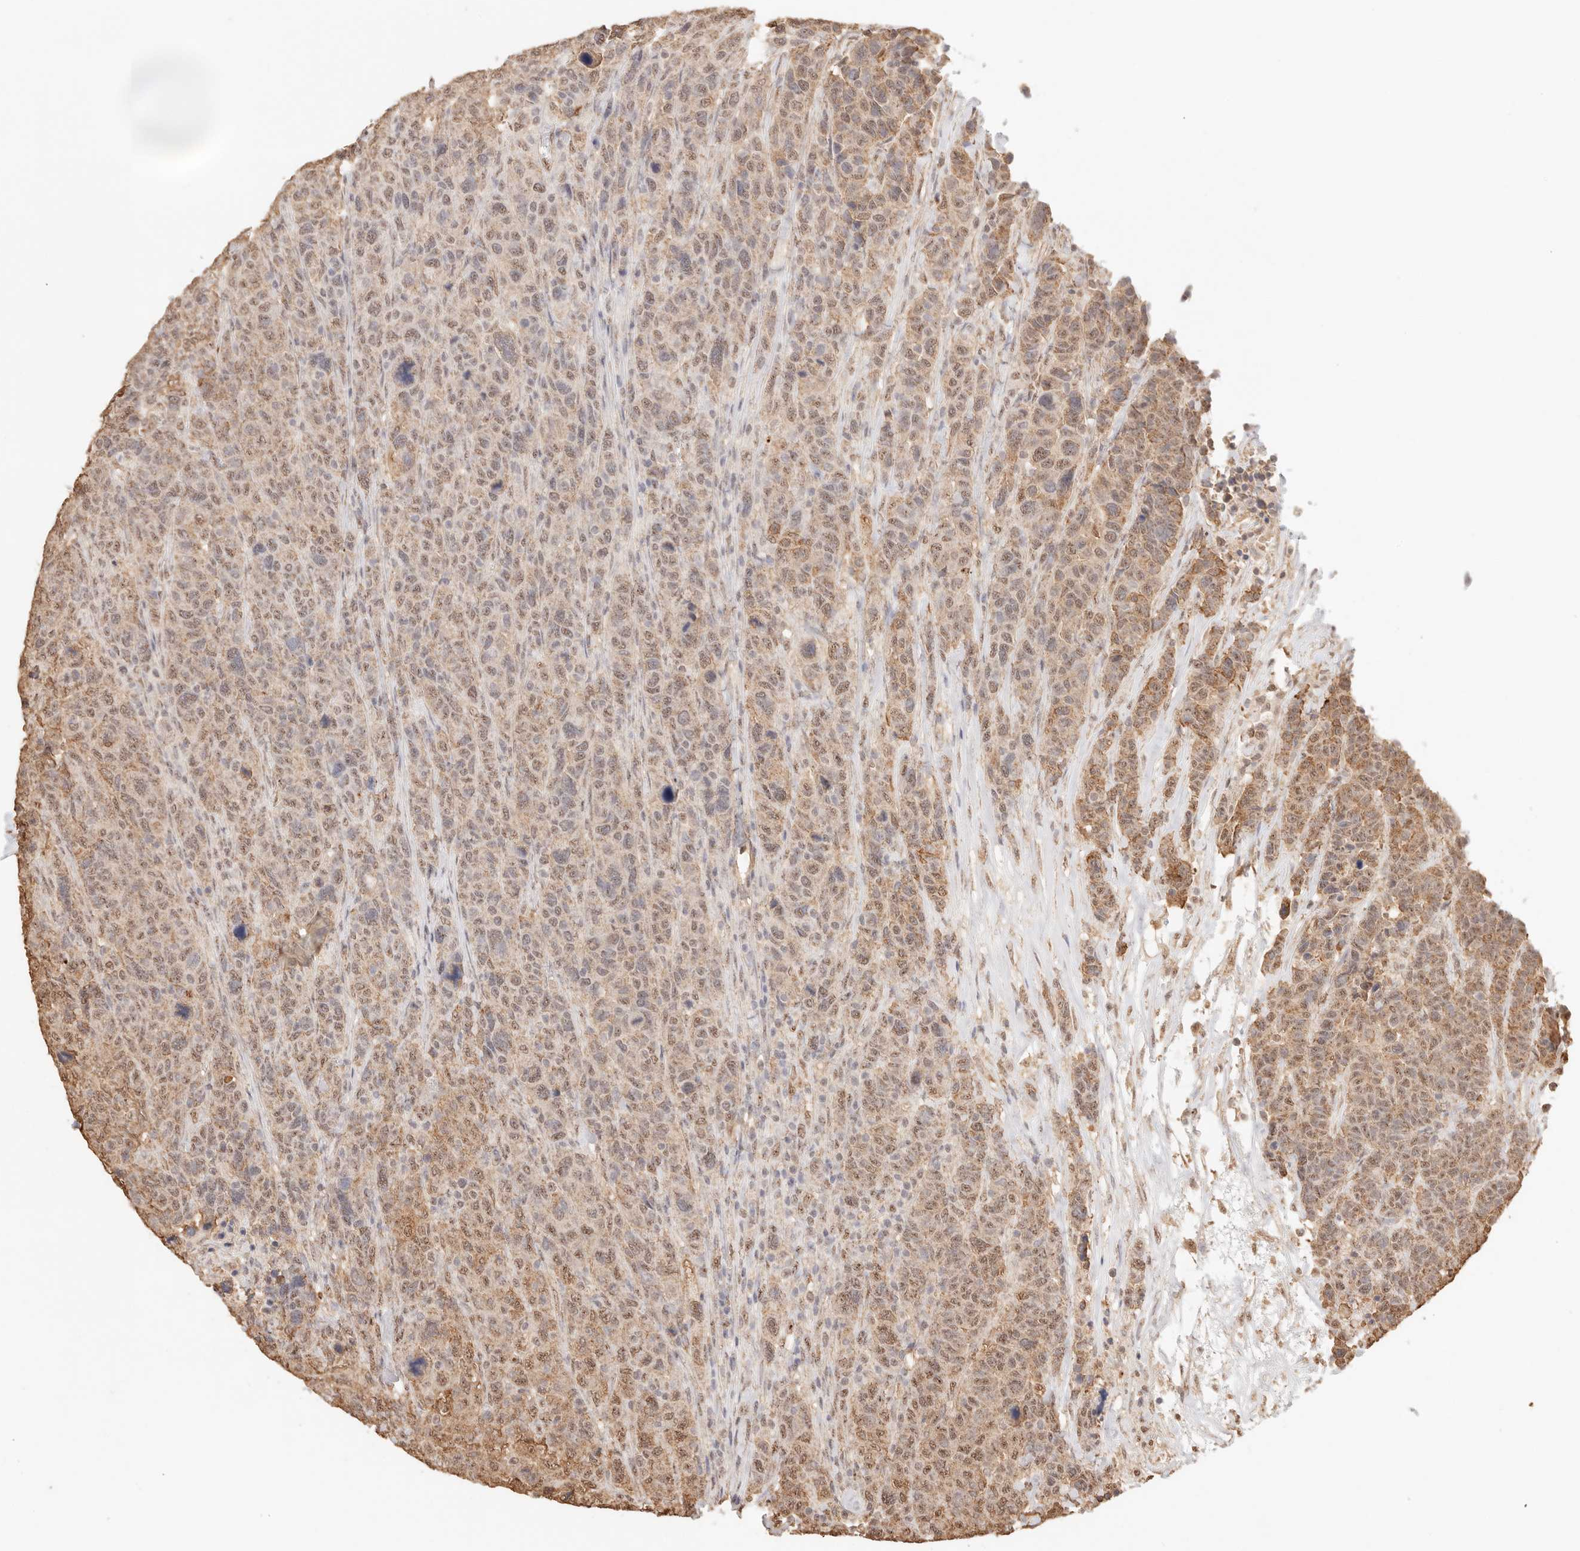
{"staining": {"intensity": "moderate", "quantity": ">75%", "location": "cytoplasmic/membranous,nuclear"}, "tissue": "breast cancer", "cell_type": "Tumor cells", "image_type": "cancer", "snomed": [{"axis": "morphology", "description": "Duct carcinoma"}, {"axis": "topography", "description": "Breast"}], "caption": "This is a micrograph of immunohistochemistry (IHC) staining of breast cancer, which shows moderate staining in the cytoplasmic/membranous and nuclear of tumor cells.", "gene": "IL1R2", "patient": {"sex": "female", "age": 37}}